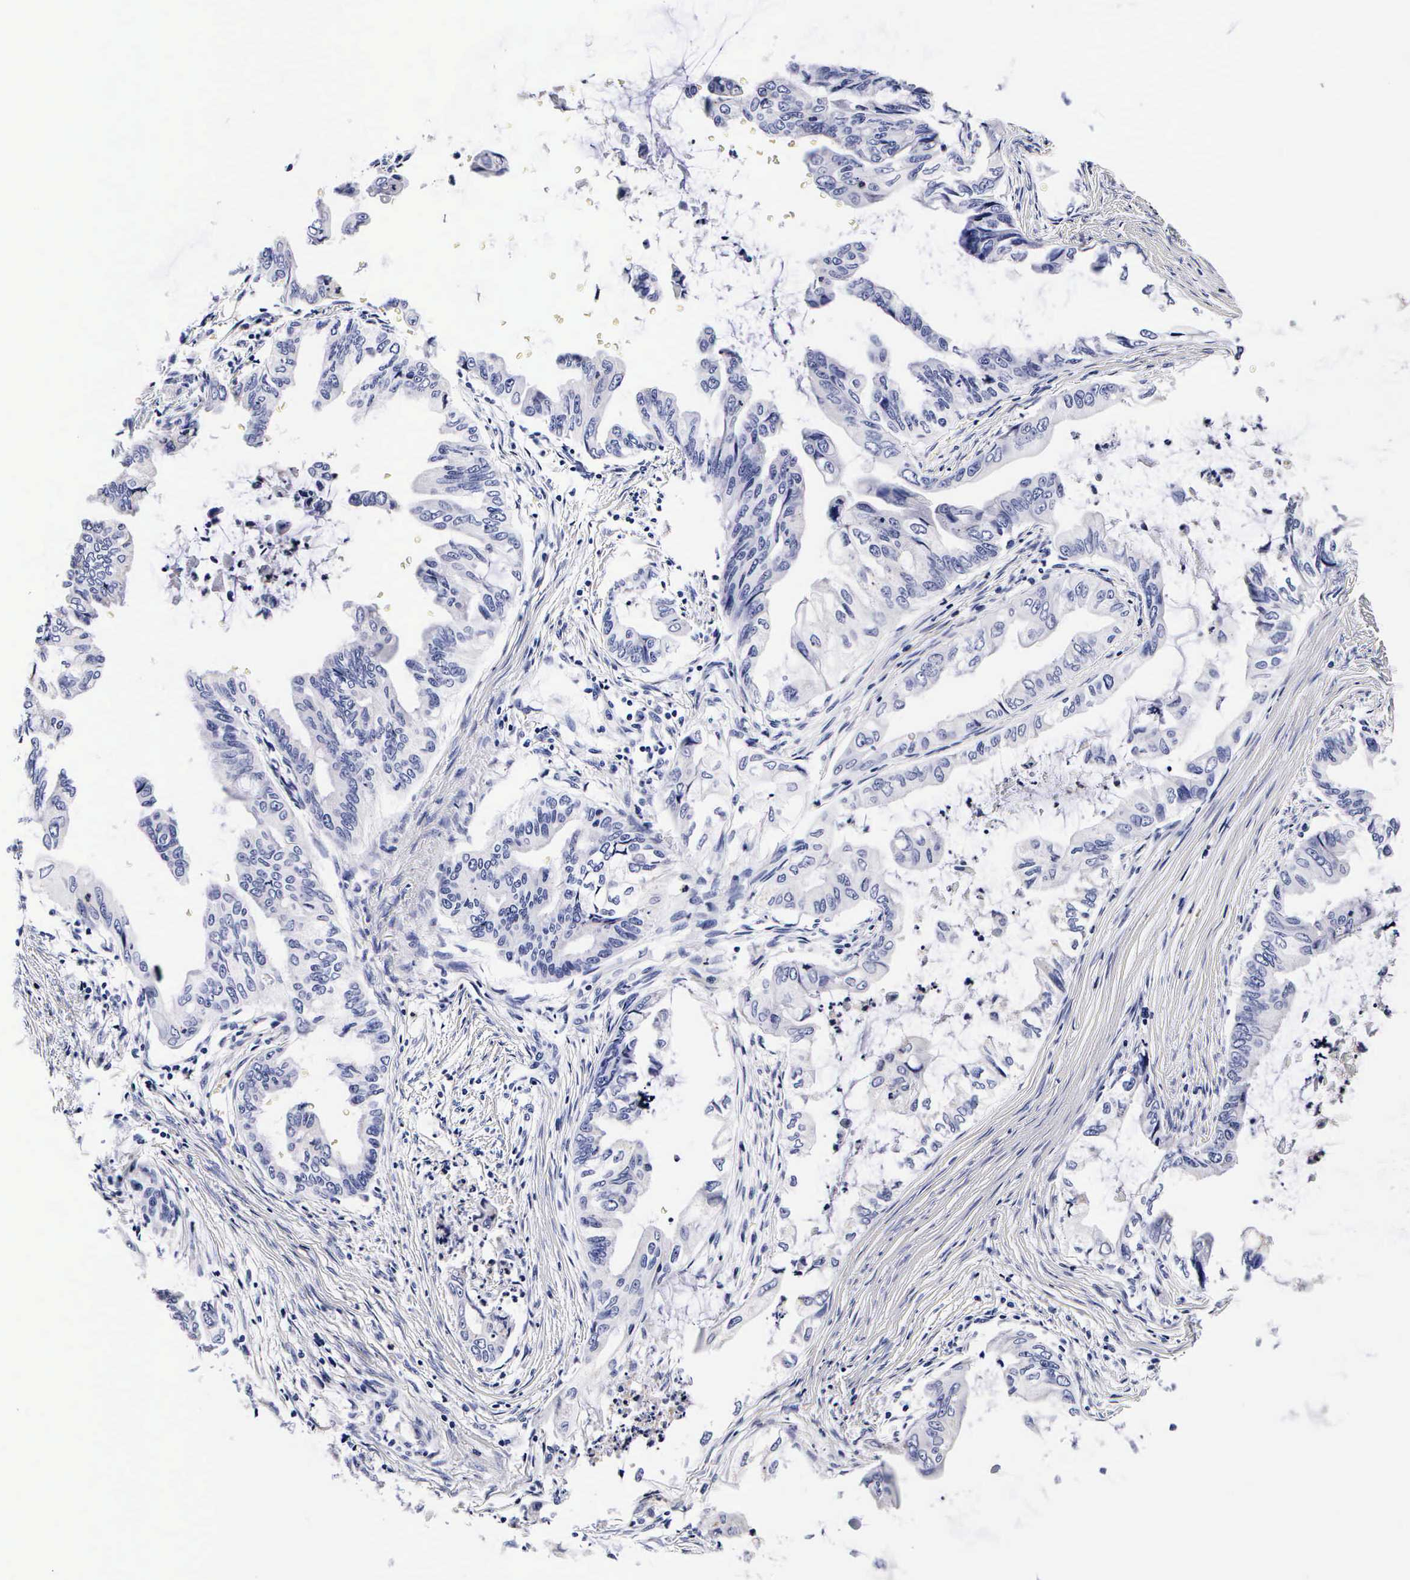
{"staining": {"intensity": "negative", "quantity": "none", "location": "none"}, "tissue": "stomach cancer", "cell_type": "Tumor cells", "image_type": "cancer", "snomed": [{"axis": "morphology", "description": "Adenocarcinoma, NOS"}, {"axis": "topography", "description": "Stomach, upper"}], "caption": "Adenocarcinoma (stomach) was stained to show a protein in brown. There is no significant staining in tumor cells. (DAB (3,3'-diaminobenzidine) immunohistochemistry, high magnification).", "gene": "RNASE6", "patient": {"sex": "male", "age": 80}}